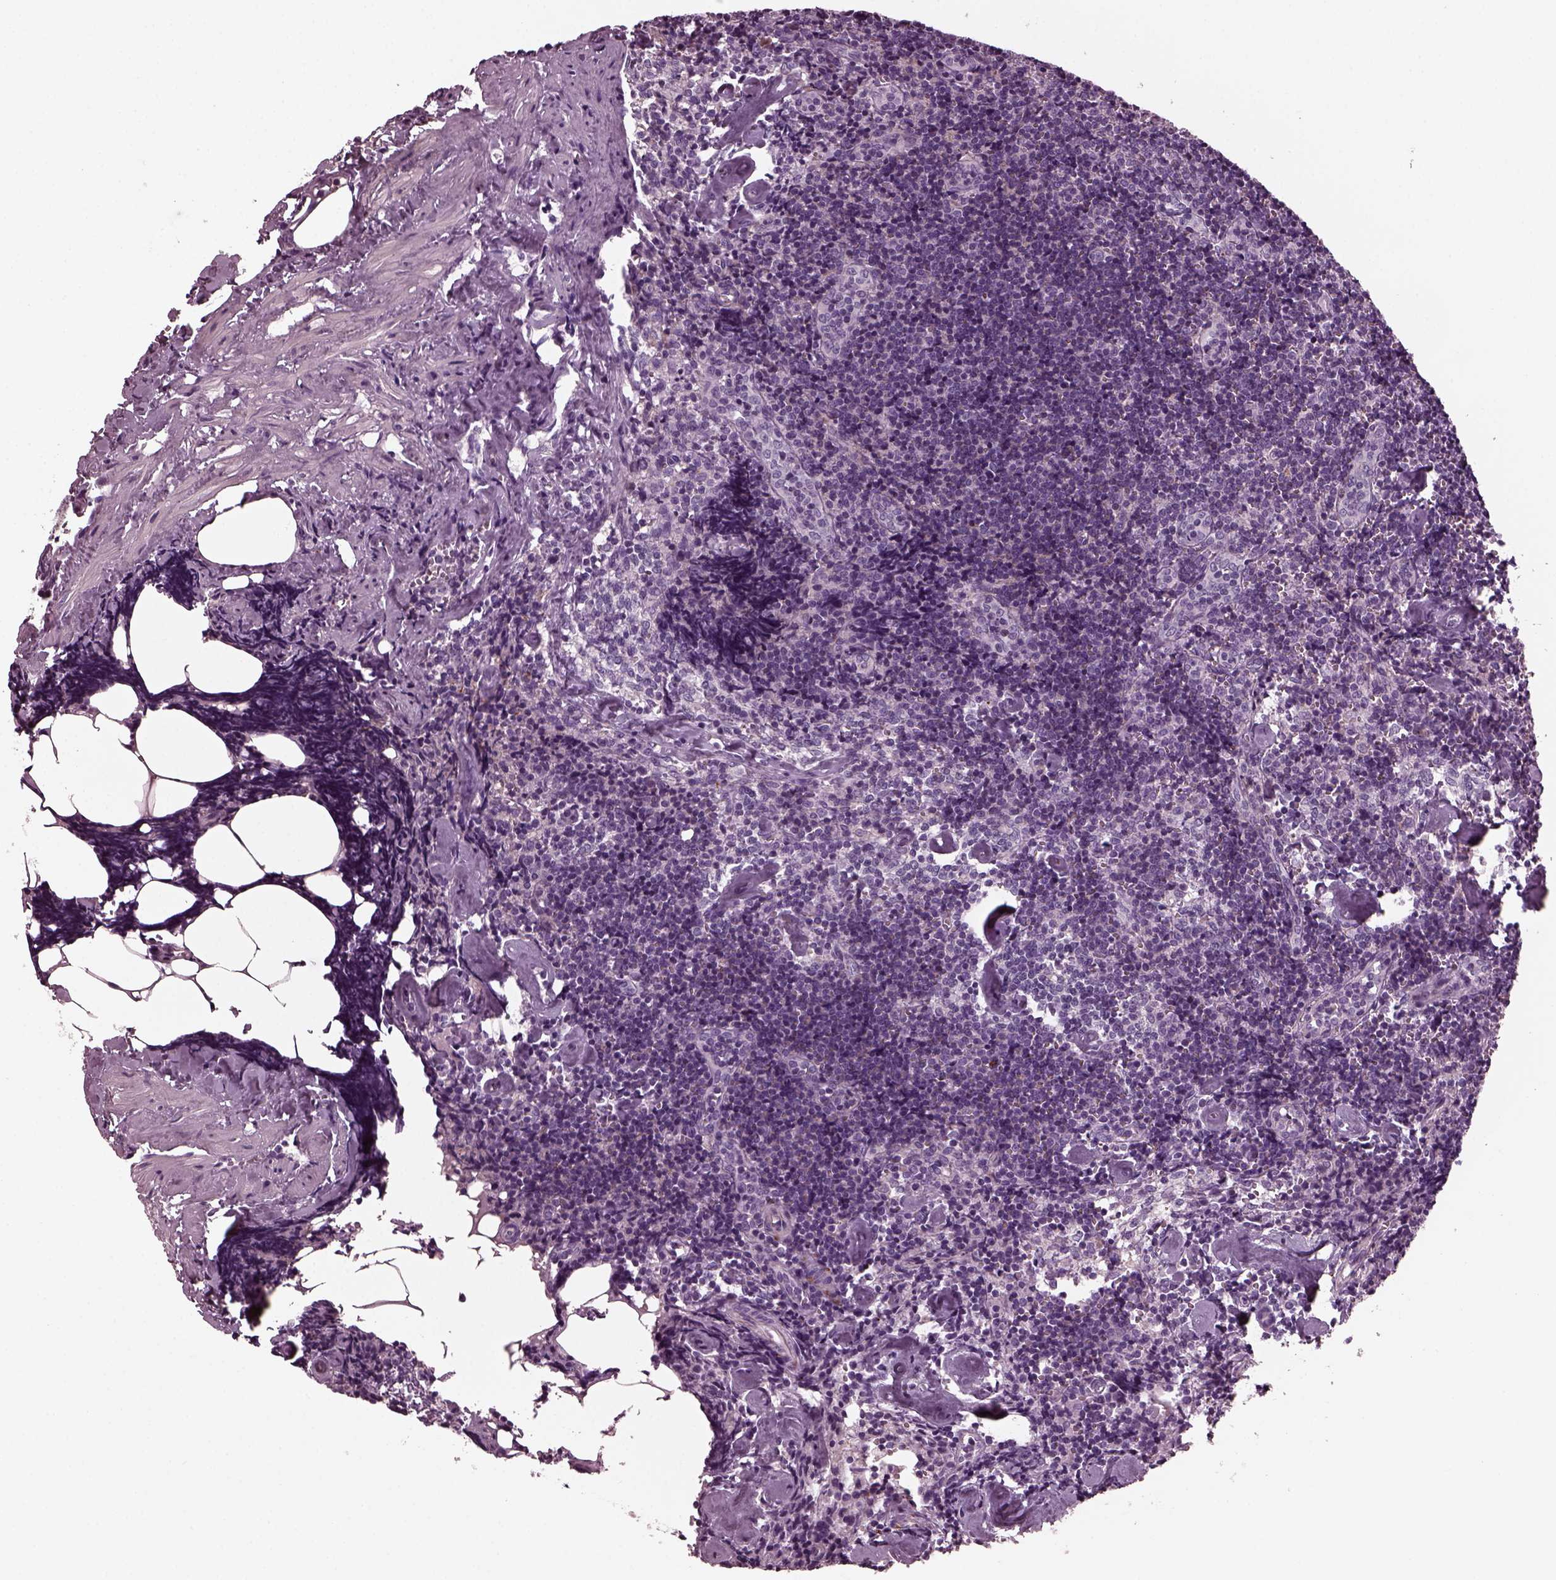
{"staining": {"intensity": "negative", "quantity": "none", "location": "none"}, "tissue": "lymph node", "cell_type": "Germinal center cells", "image_type": "normal", "snomed": [{"axis": "morphology", "description": "Normal tissue, NOS"}, {"axis": "topography", "description": "Lymph node"}], "caption": "Germinal center cells show no significant staining in unremarkable lymph node. (DAB (3,3'-diaminobenzidine) IHC visualized using brightfield microscopy, high magnification).", "gene": "GDF11", "patient": {"sex": "female", "age": 50}}